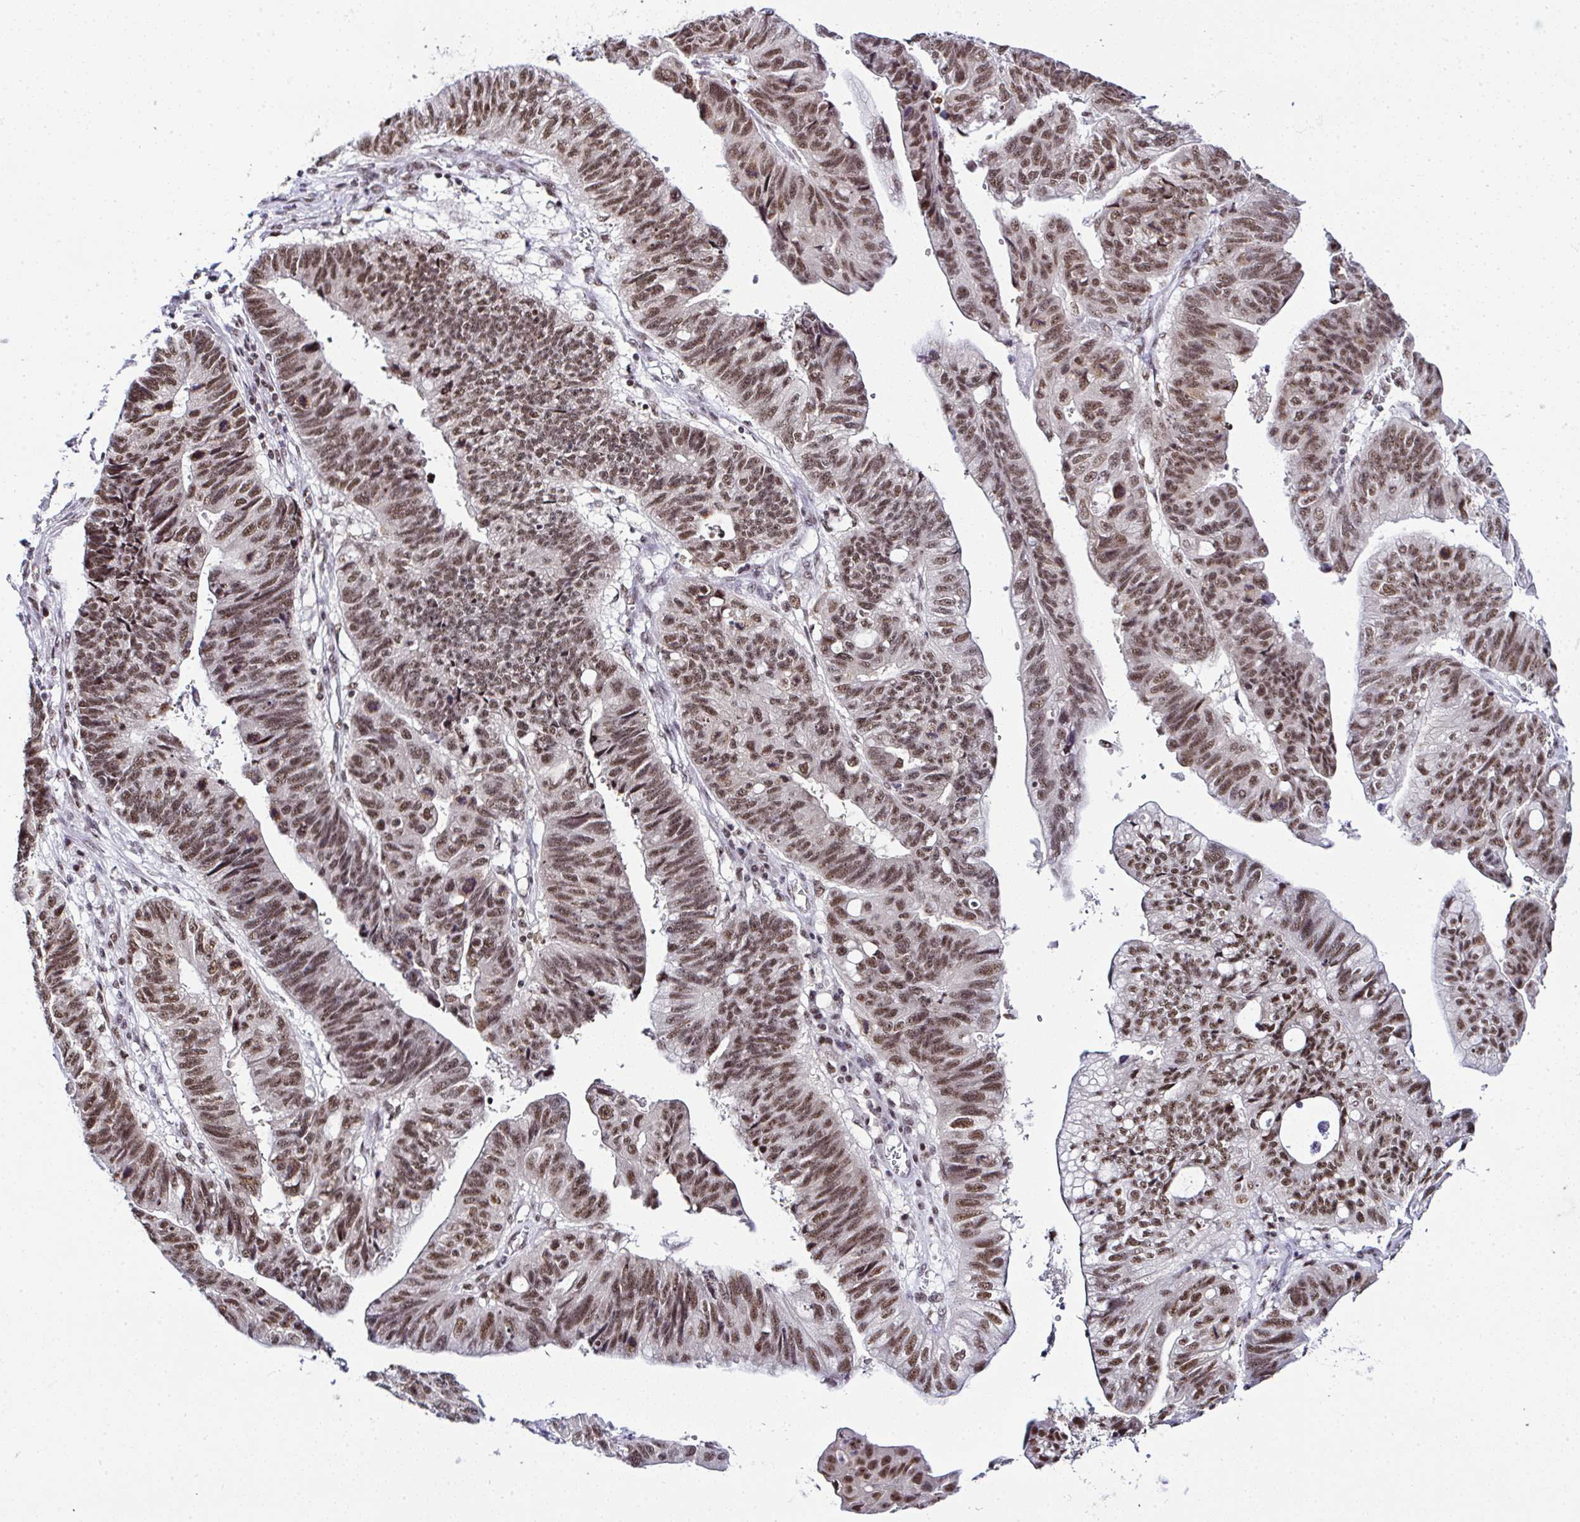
{"staining": {"intensity": "moderate", "quantity": ">75%", "location": "nuclear"}, "tissue": "stomach cancer", "cell_type": "Tumor cells", "image_type": "cancer", "snomed": [{"axis": "morphology", "description": "Adenocarcinoma, NOS"}, {"axis": "topography", "description": "Stomach"}], "caption": "High-power microscopy captured an immunohistochemistry micrograph of stomach cancer, revealing moderate nuclear expression in about >75% of tumor cells. (DAB (3,3'-diaminobenzidine) = brown stain, brightfield microscopy at high magnification).", "gene": "PTPN2", "patient": {"sex": "male", "age": 59}}